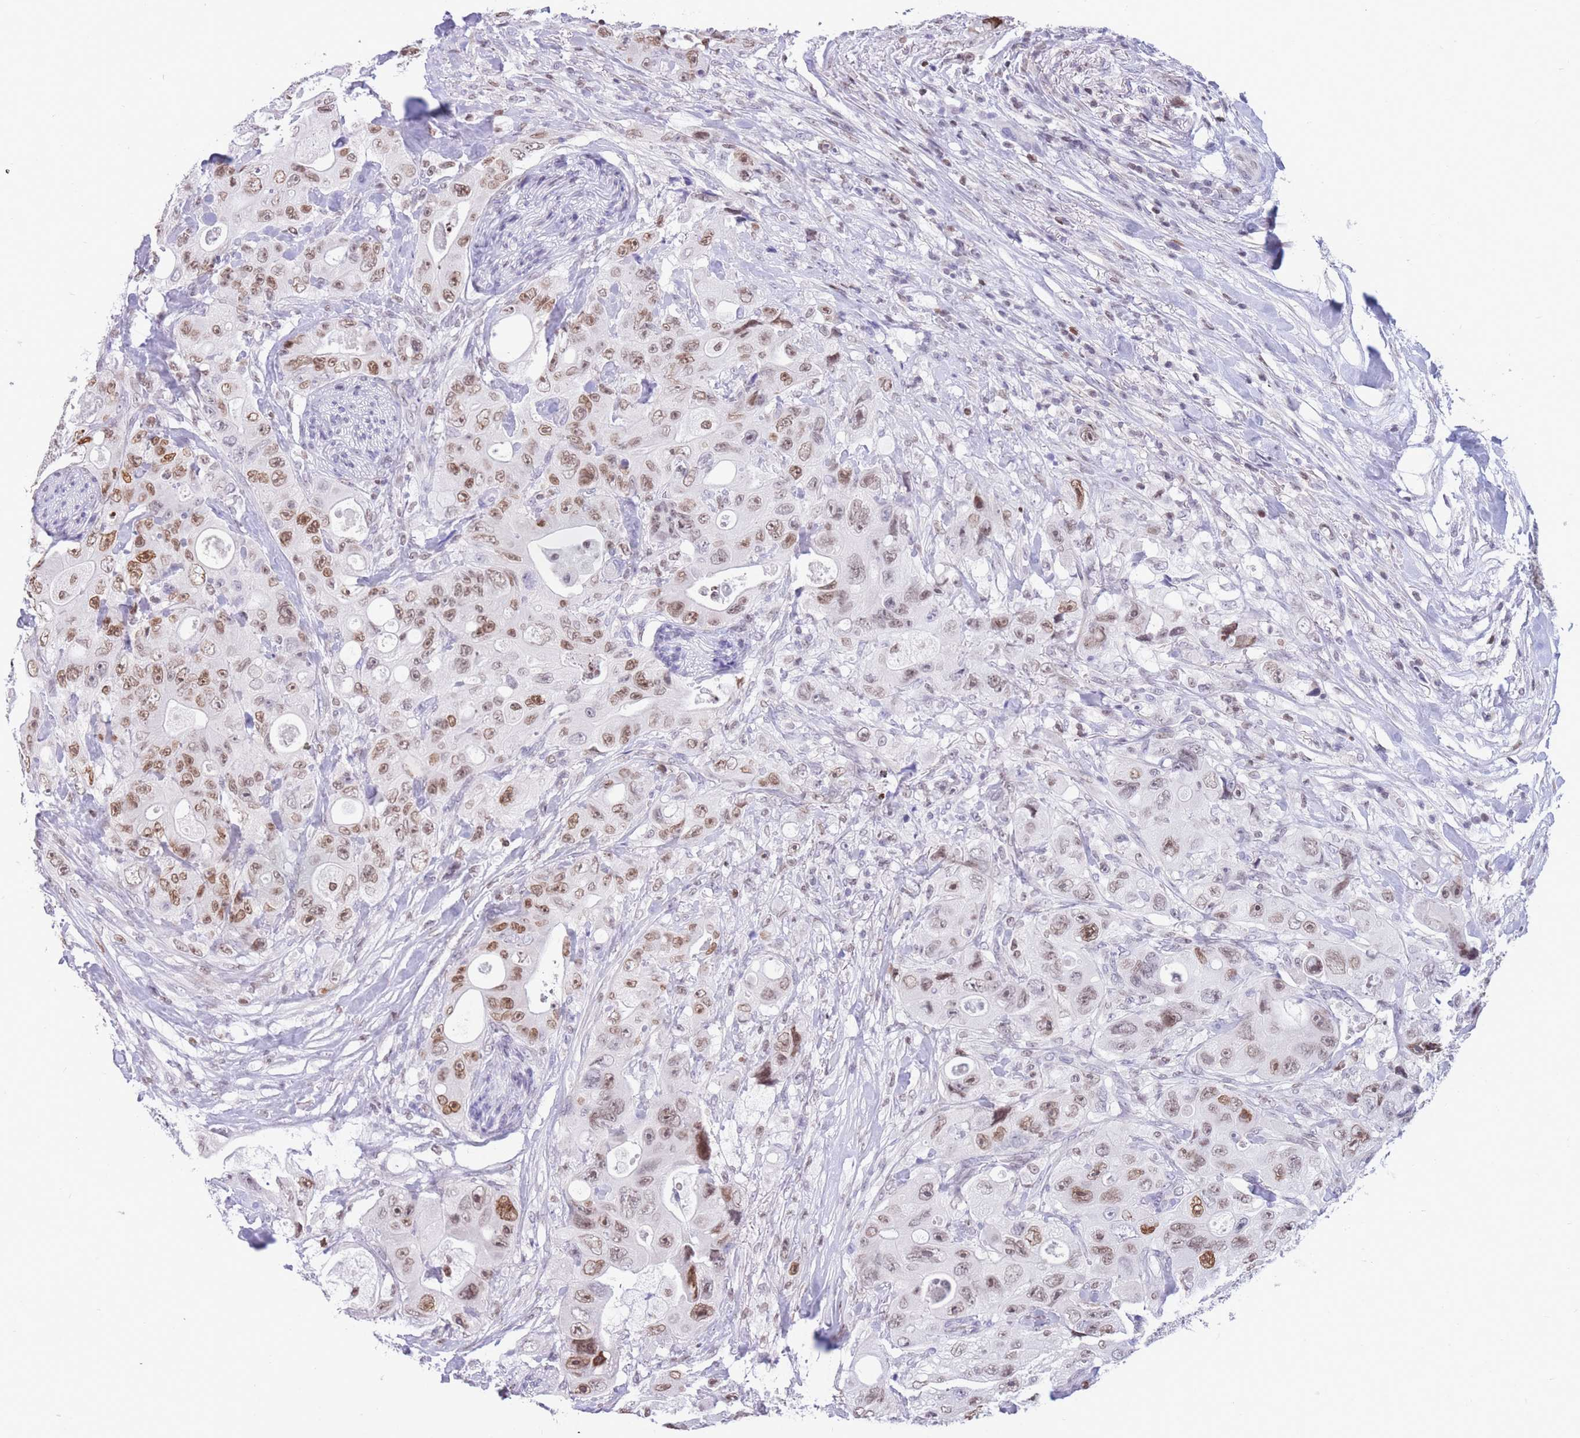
{"staining": {"intensity": "moderate", "quantity": ">75%", "location": "nuclear"}, "tissue": "colorectal cancer", "cell_type": "Tumor cells", "image_type": "cancer", "snomed": [{"axis": "morphology", "description": "Adenocarcinoma, NOS"}, {"axis": "topography", "description": "Colon"}], "caption": "Colorectal cancer stained with immunohistochemistry (IHC) displays moderate nuclear positivity in approximately >75% of tumor cells.", "gene": "HMGN1", "patient": {"sex": "female", "age": 46}}